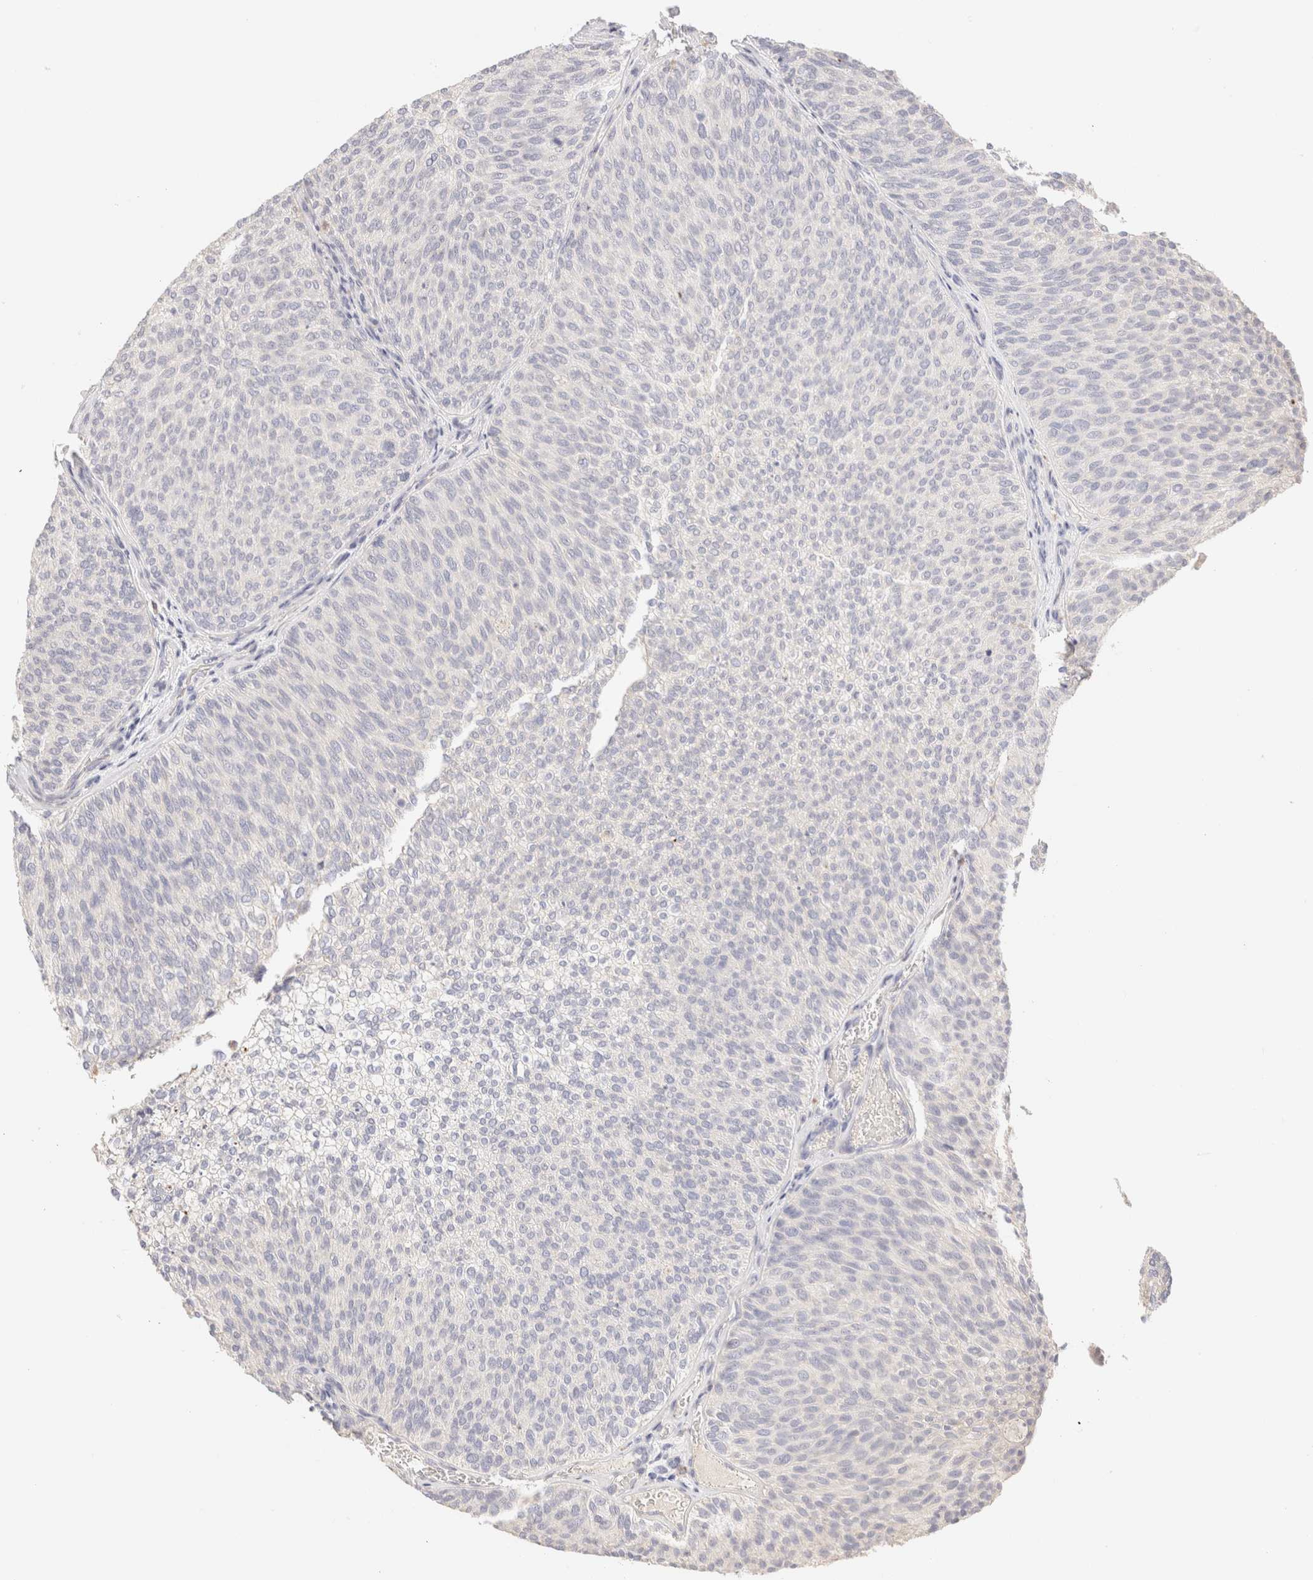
{"staining": {"intensity": "negative", "quantity": "none", "location": "none"}, "tissue": "urothelial cancer", "cell_type": "Tumor cells", "image_type": "cancer", "snomed": [{"axis": "morphology", "description": "Urothelial carcinoma, Low grade"}, {"axis": "topography", "description": "Urinary bladder"}], "caption": "Urothelial carcinoma (low-grade) was stained to show a protein in brown. There is no significant positivity in tumor cells.", "gene": "SCGB2A2", "patient": {"sex": "female", "age": 79}}